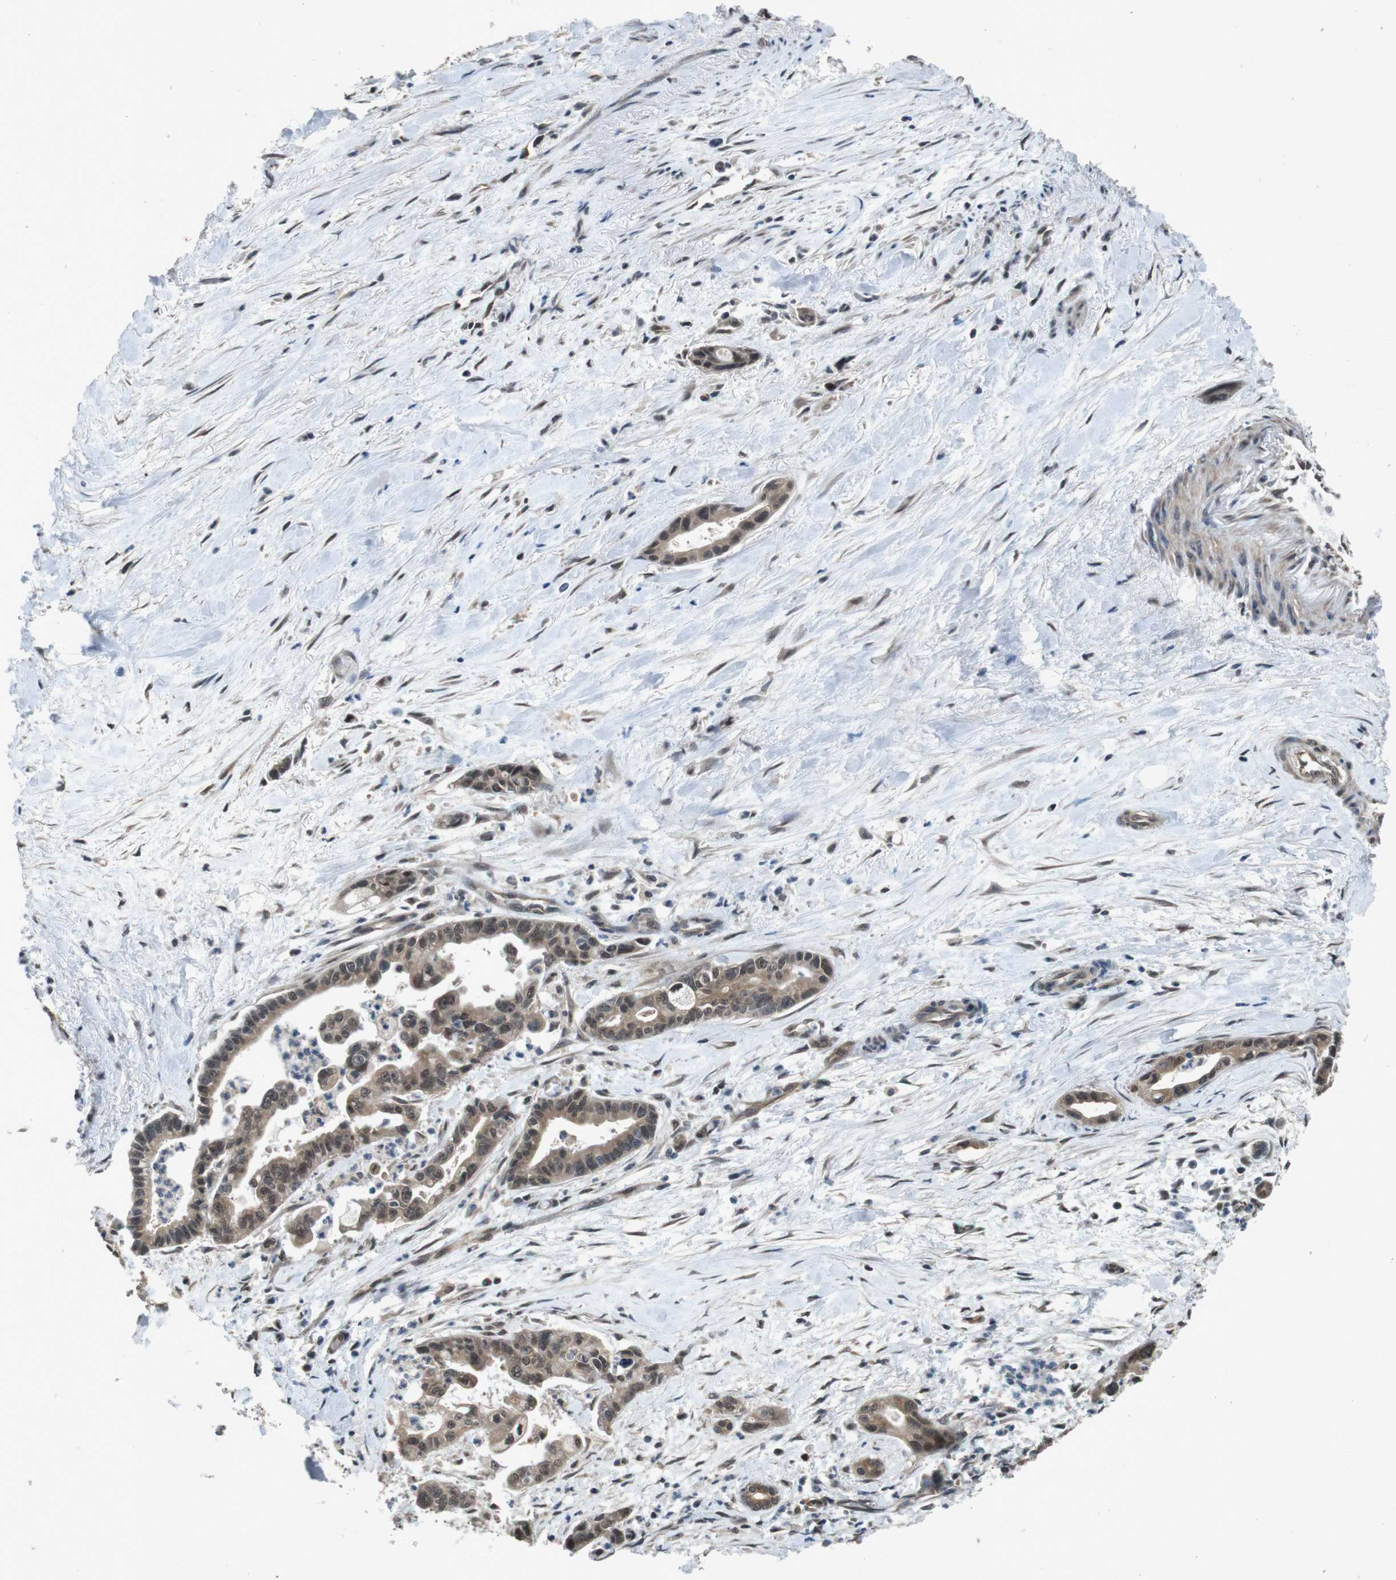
{"staining": {"intensity": "weak", "quantity": ">75%", "location": "cytoplasmic/membranous,nuclear"}, "tissue": "pancreatic cancer", "cell_type": "Tumor cells", "image_type": "cancer", "snomed": [{"axis": "morphology", "description": "Adenocarcinoma, NOS"}, {"axis": "topography", "description": "Pancreas"}], "caption": "Protein staining of pancreatic adenocarcinoma tissue demonstrates weak cytoplasmic/membranous and nuclear expression in approximately >75% of tumor cells. The staining was performed using DAB (3,3'-diaminobenzidine) to visualize the protein expression in brown, while the nuclei were stained in blue with hematoxylin (Magnification: 20x).", "gene": "SOCS1", "patient": {"sex": "male", "age": 70}}